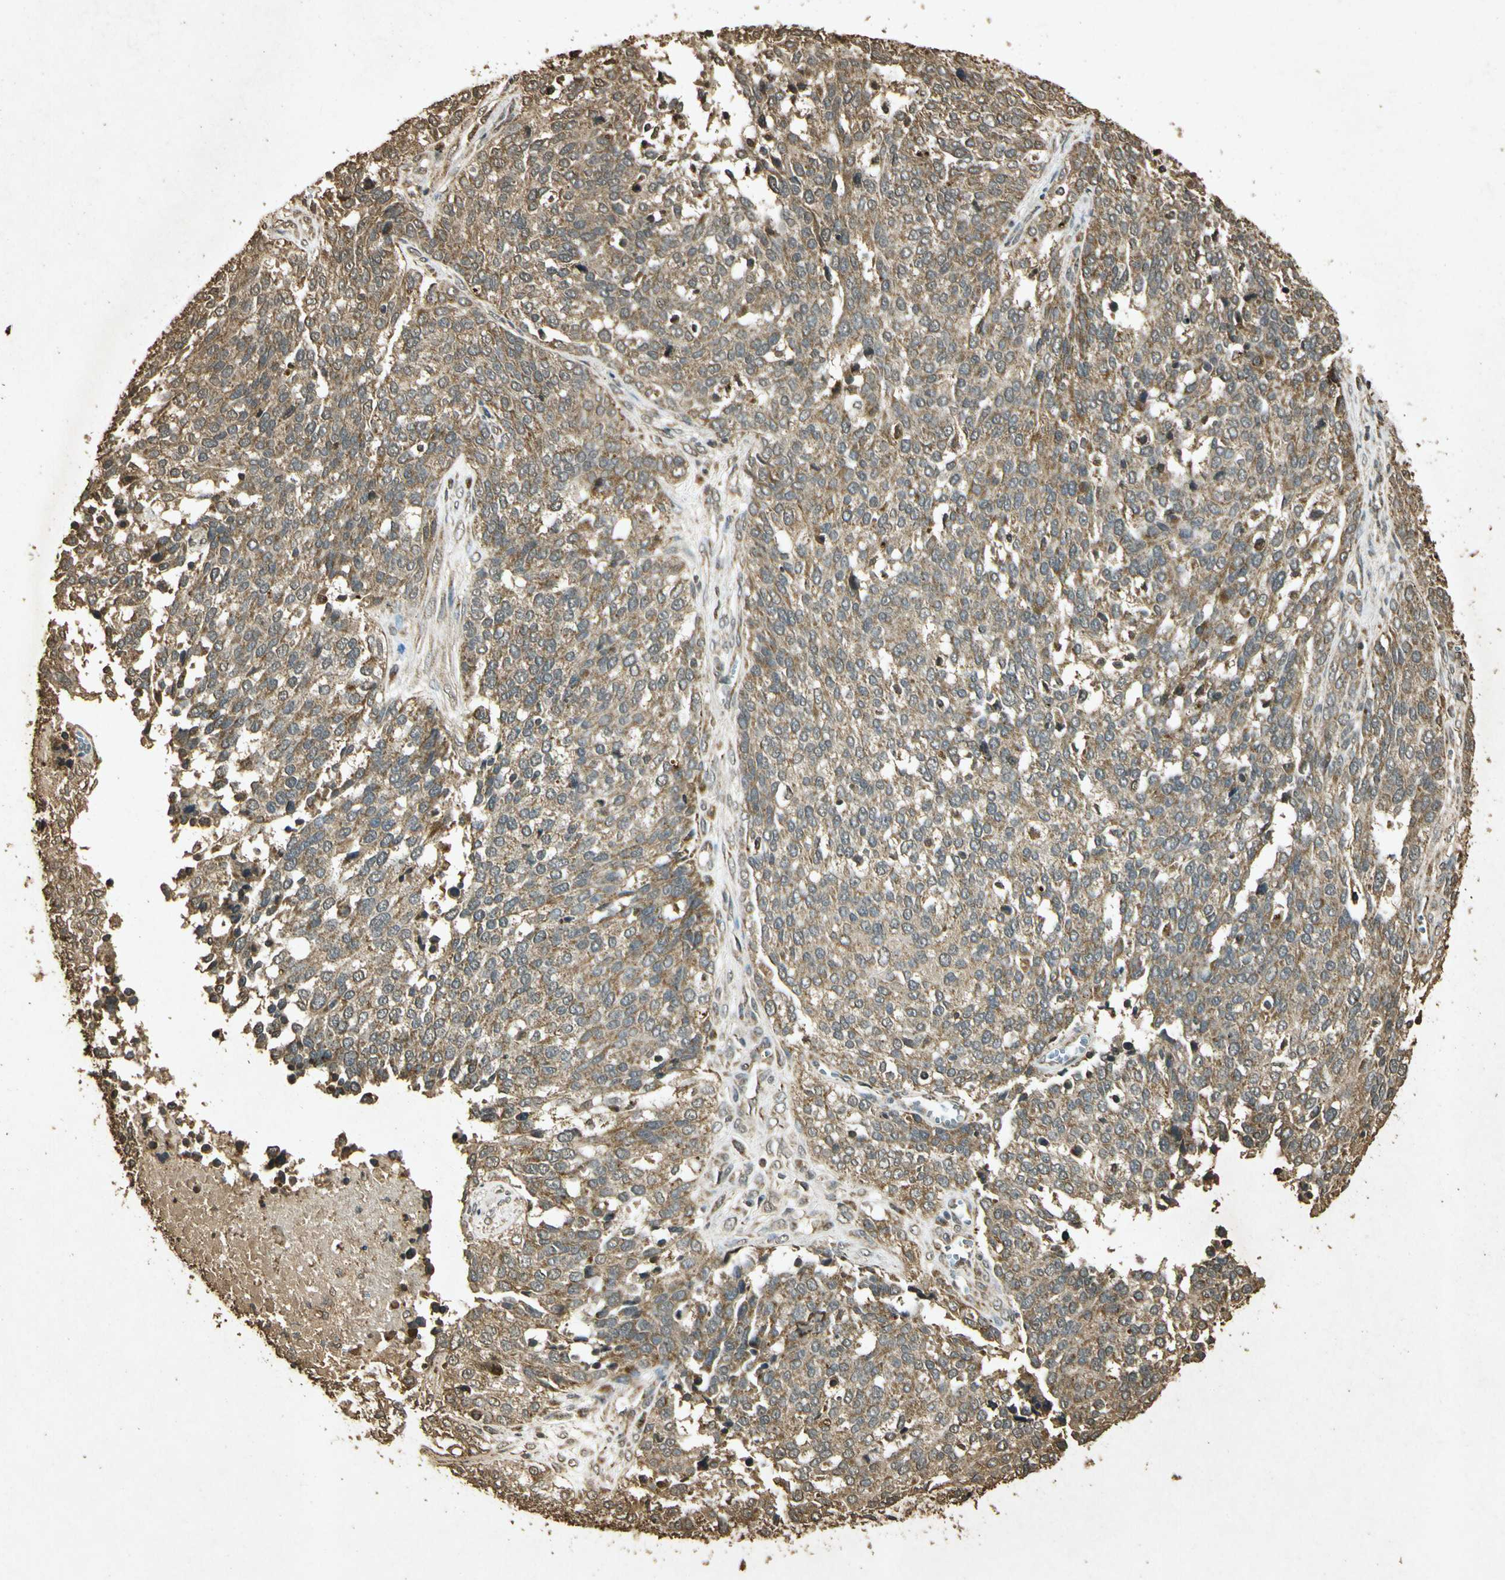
{"staining": {"intensity": "moderate", "quantity": ">75%", "location": "cytoplasmic/membranous"}, "tissue": "ovarian cancer", "cell_type": "Tumor cells", "image_type": "cancer", "snomed": [{"axis": "morphology", "description": "Cystadenocarcinoma, serous, NOS"}, {"axis": "topography", "description": "Ovary"}], "caption": "IHC (DAB (3,3'-diaminobenzidine)) staining of human ovarian cancer (serous cystadenocarcinoma) demonstrates moderate cytoplasmic/membranous protein expression in about >75% of tumor cells.", "gene": "PRDX3", "patient": {"sex": "female", "age": 44}}